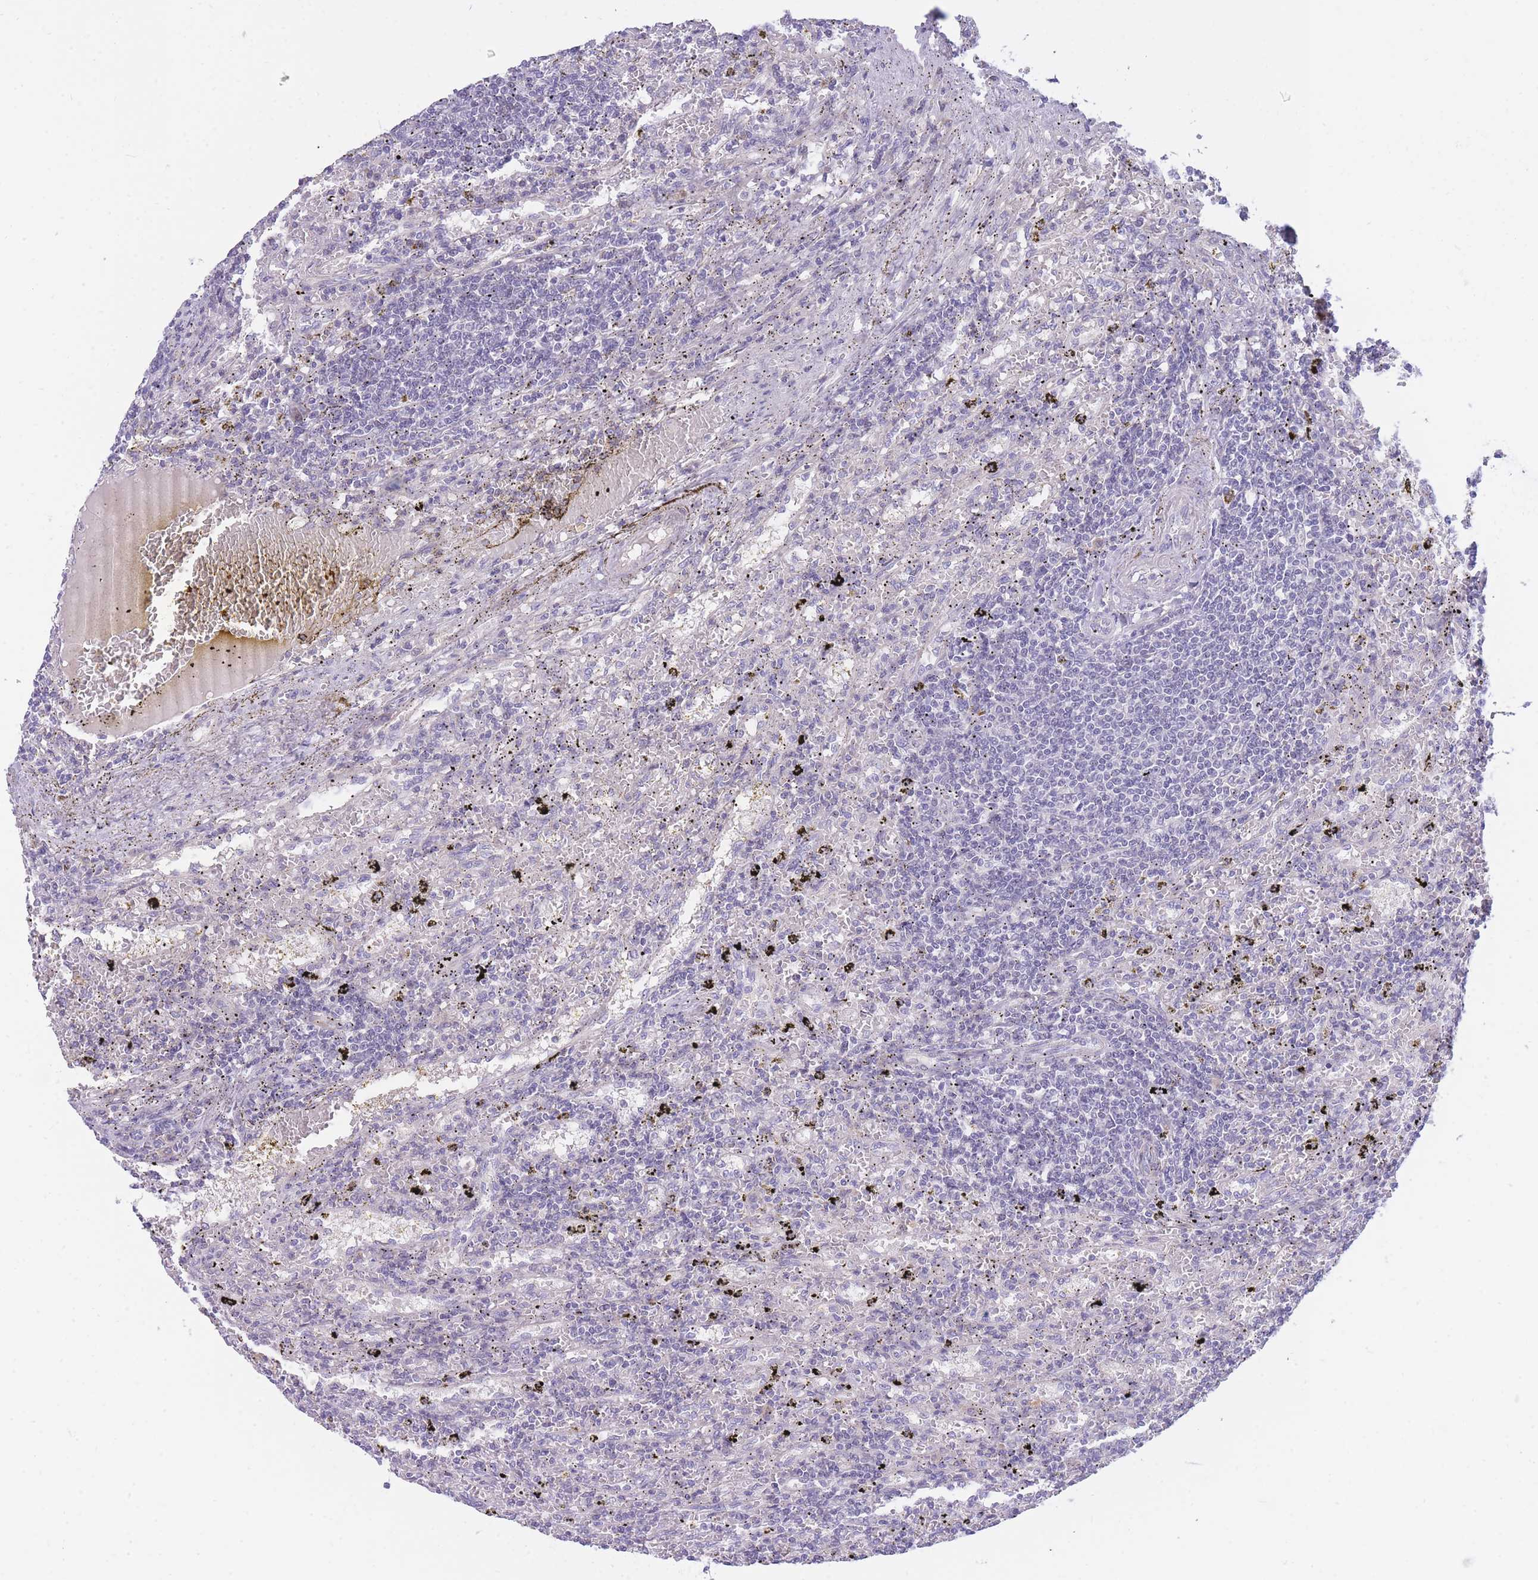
{"staining": {"intensity": "negative", "quantity": "none", "location": "none"}, "tissue": "lymphoma", "cell_type": "Tumor cells", "image_type": "cancer", "snomed": [{"axis": "morphology", "description": "Malignant lymphoma, non-Hodgkin's type, Low grade"}, {"axis": "topography", "description": "Spleen"}], "caption": "Tumor cells show no significant positivity in lymphoma.", "gene": "PRR23B", "patient": {"sex": "male", "age": 76}}